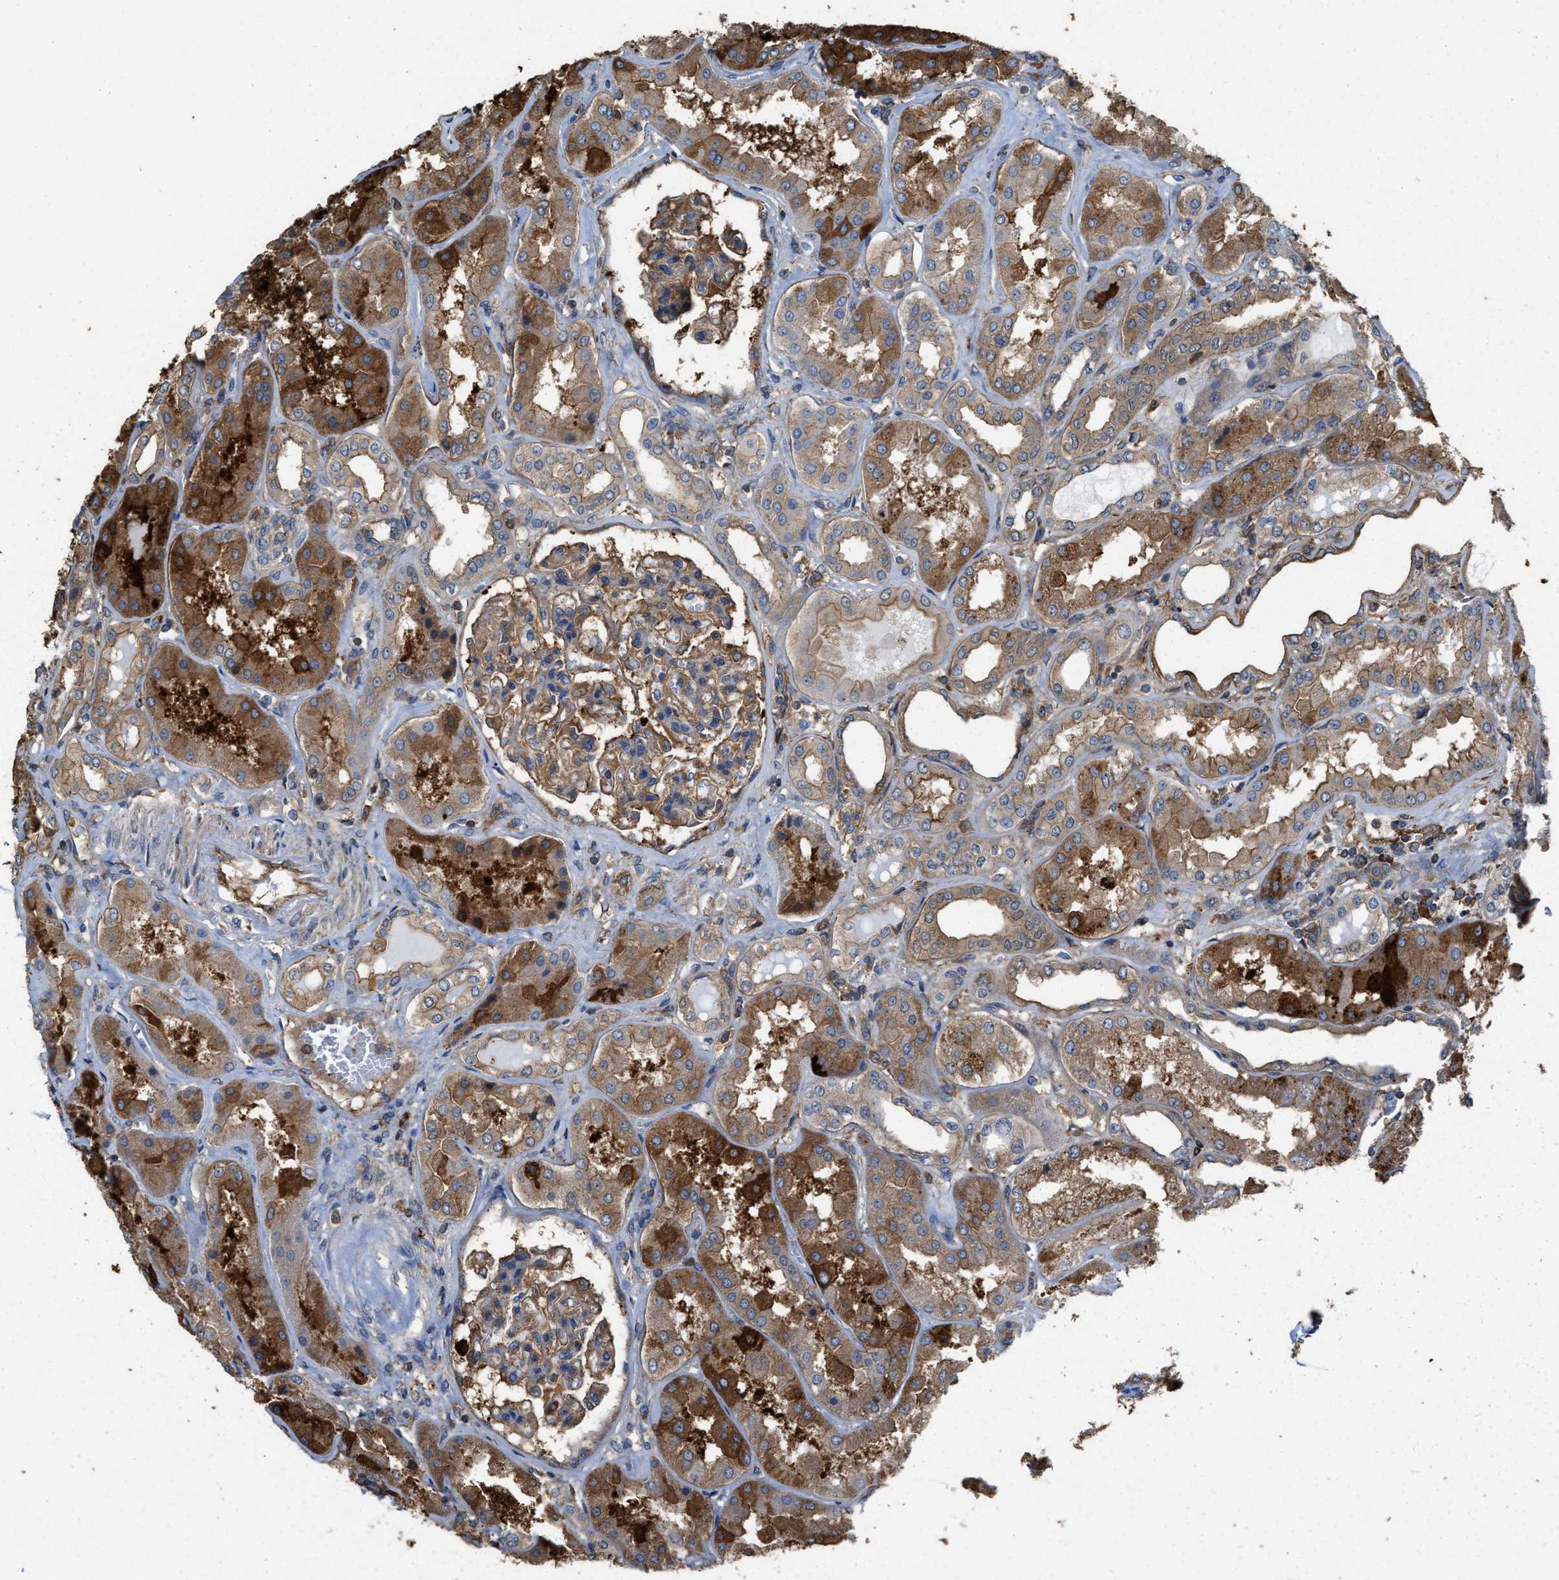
{"staining": {"intensity": "moderate", "quantity": ">75%", "location": "cytoplasmic/membranous"}, "tissue": "kidney", "cell_type": "Cells in glomeruli", "image_type": "normal", "snomed": [{"axis": "morphology", "description": "Normal tissue, NOS"}, {"axis": "topography", "description": "Kidney"}], "caption": "A high-resolution image shows immunohistochemistry (IHC) staining of normal kidney, which displays moderate cytoplasmic/membranous expression in about >75% of cells in glomeruli.", "gene": "ATIC", "patient": {"sex": "female", "age": 56}}